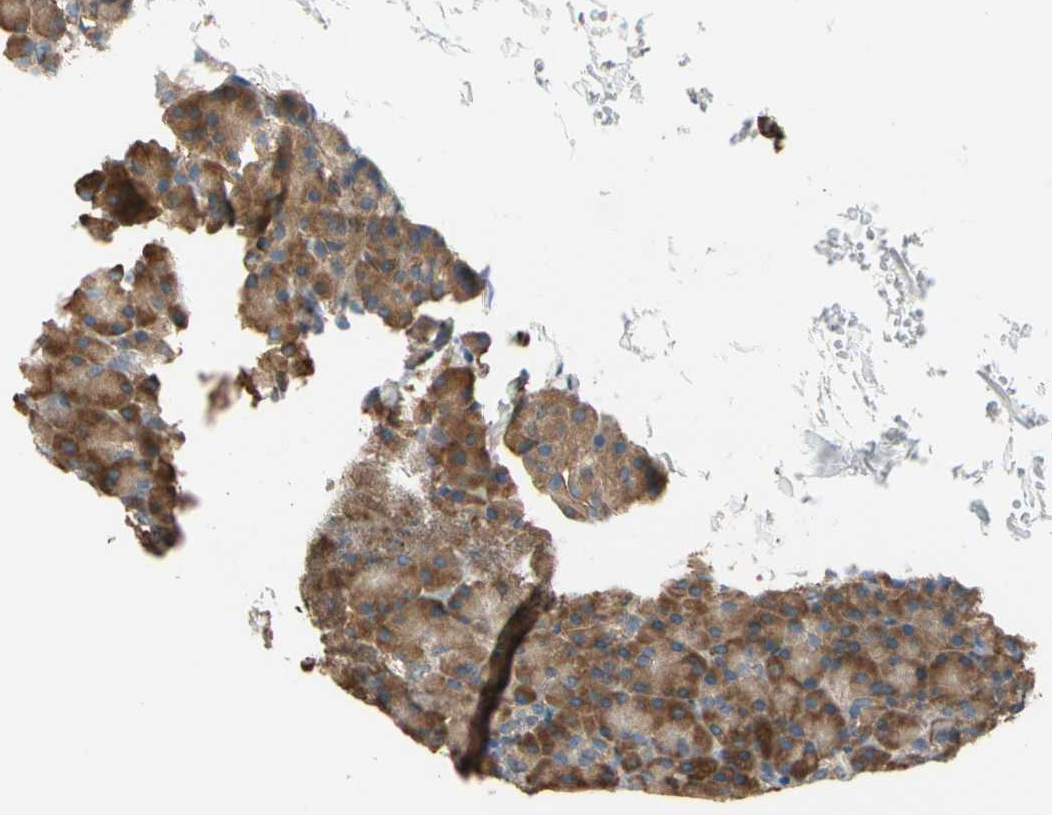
{"staining": {"intensity": "strong", "quantity": ">75%", "location": "cytoplasmic/membranous"}, "tissue": "pancreas", "cell_type": "Exocrine glandular cells", "image_type": "normal", "snomed": [{"axis": "morphology", "description": "Normal tissue, NOS"}, {"axis": "topography", "description": "Pancreas"}], "caption": "Immunohistochemical staining of normal human pancreas shows high levels of strong cytoplasmic/membranous staining in approximately >75% of exocrine glandular cells.", "gene": "LIMK2", "patient": {"sex": "female", "age": 43}}